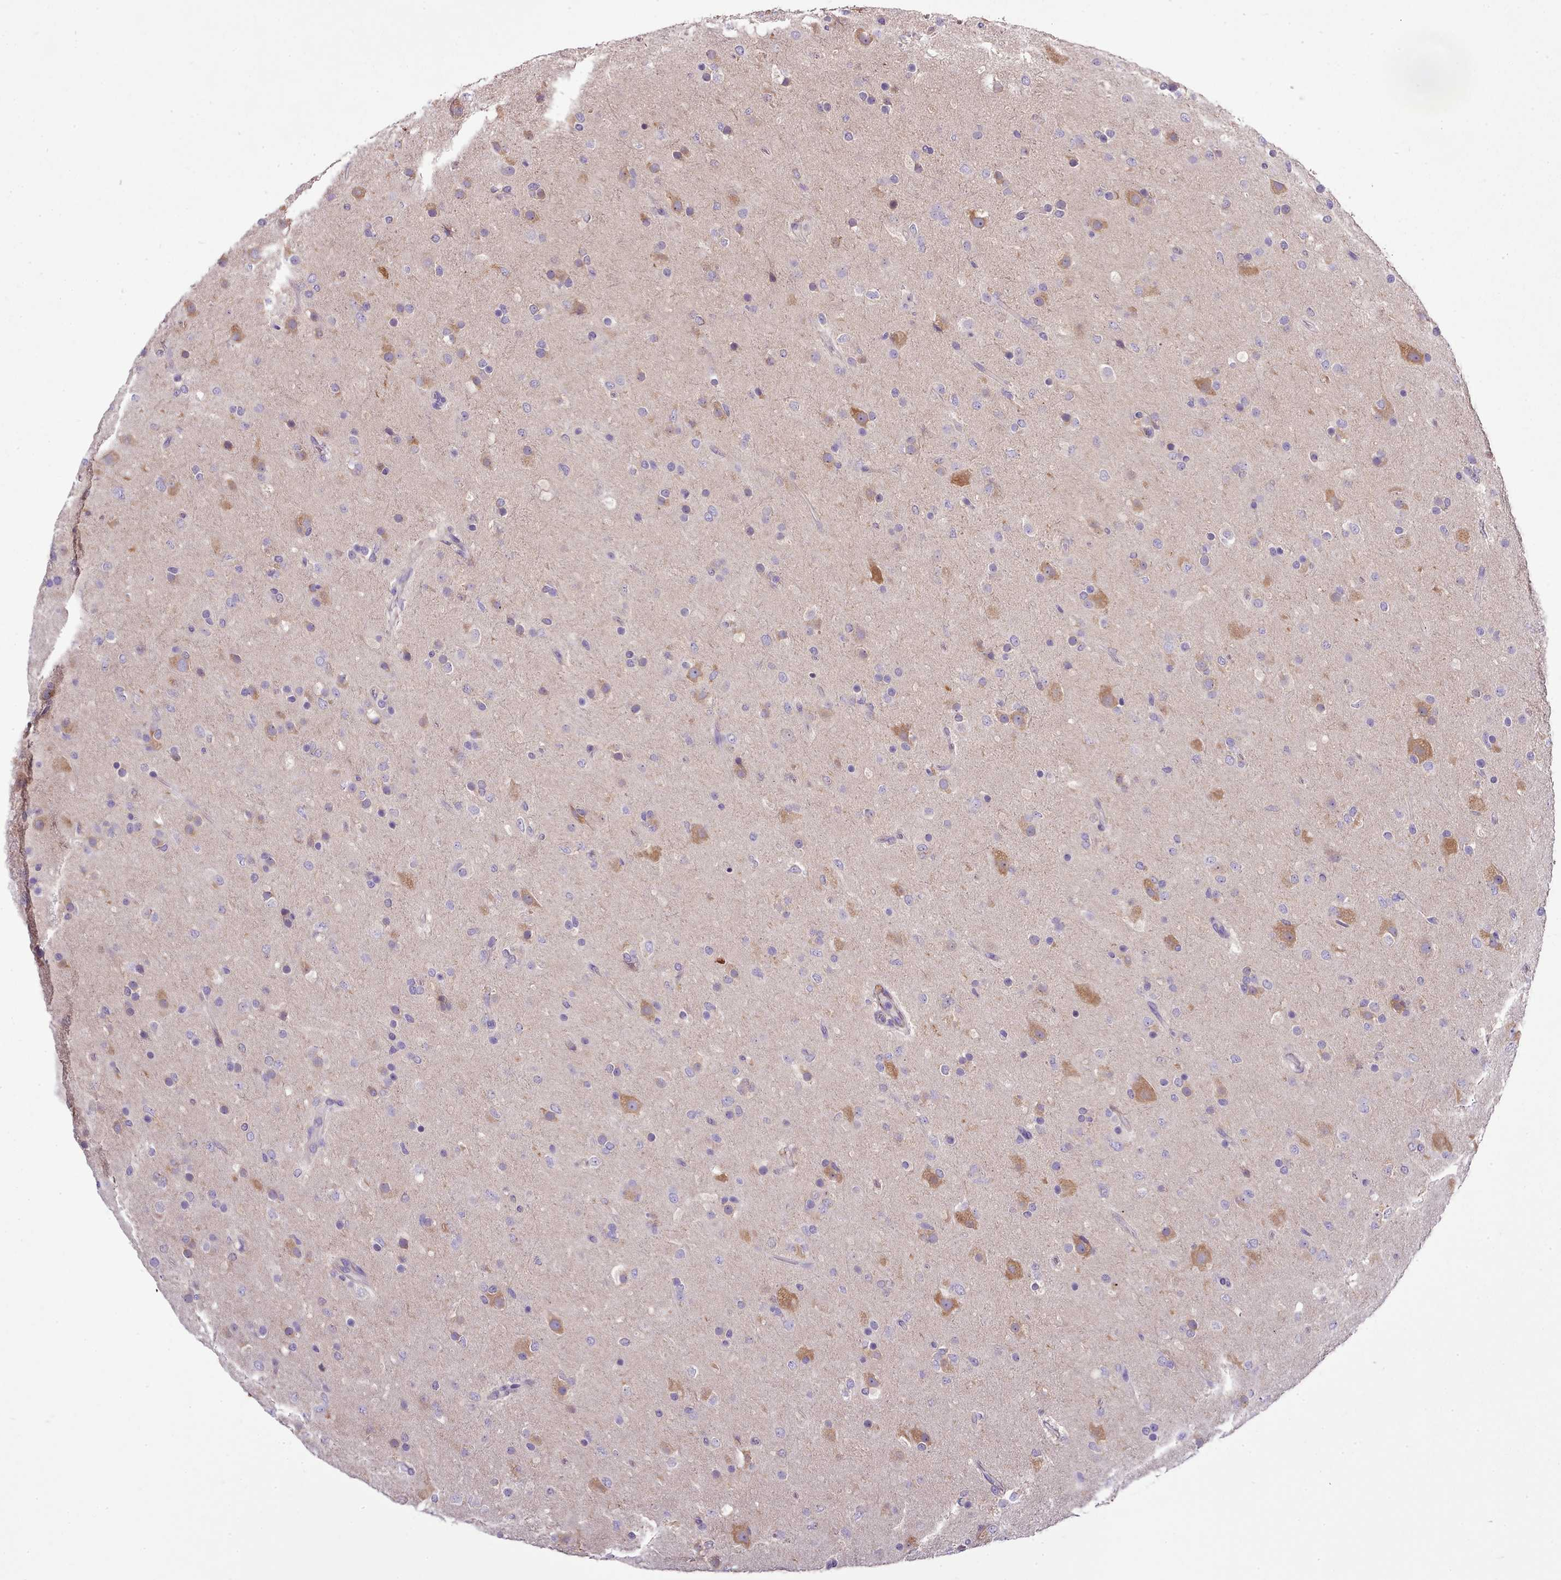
{"staining": {"intensity": "negative", "quantity": "none", "location": "none"}, "tissue": "glioma", "cell_type": "Tumor cells", "image_type": "cancer", "snomed": [{"axis": "morphology", "description": "Glioma, malignant, Low grade"}, {"axis": "topography", "description": "Brain"}], "caption": "IHC photomicrograph of glioma stained for a protein (brown), which reveals no expression in tumor cells.", "gene": "SETX", "patient": {"sex": "male", "age": 65}}